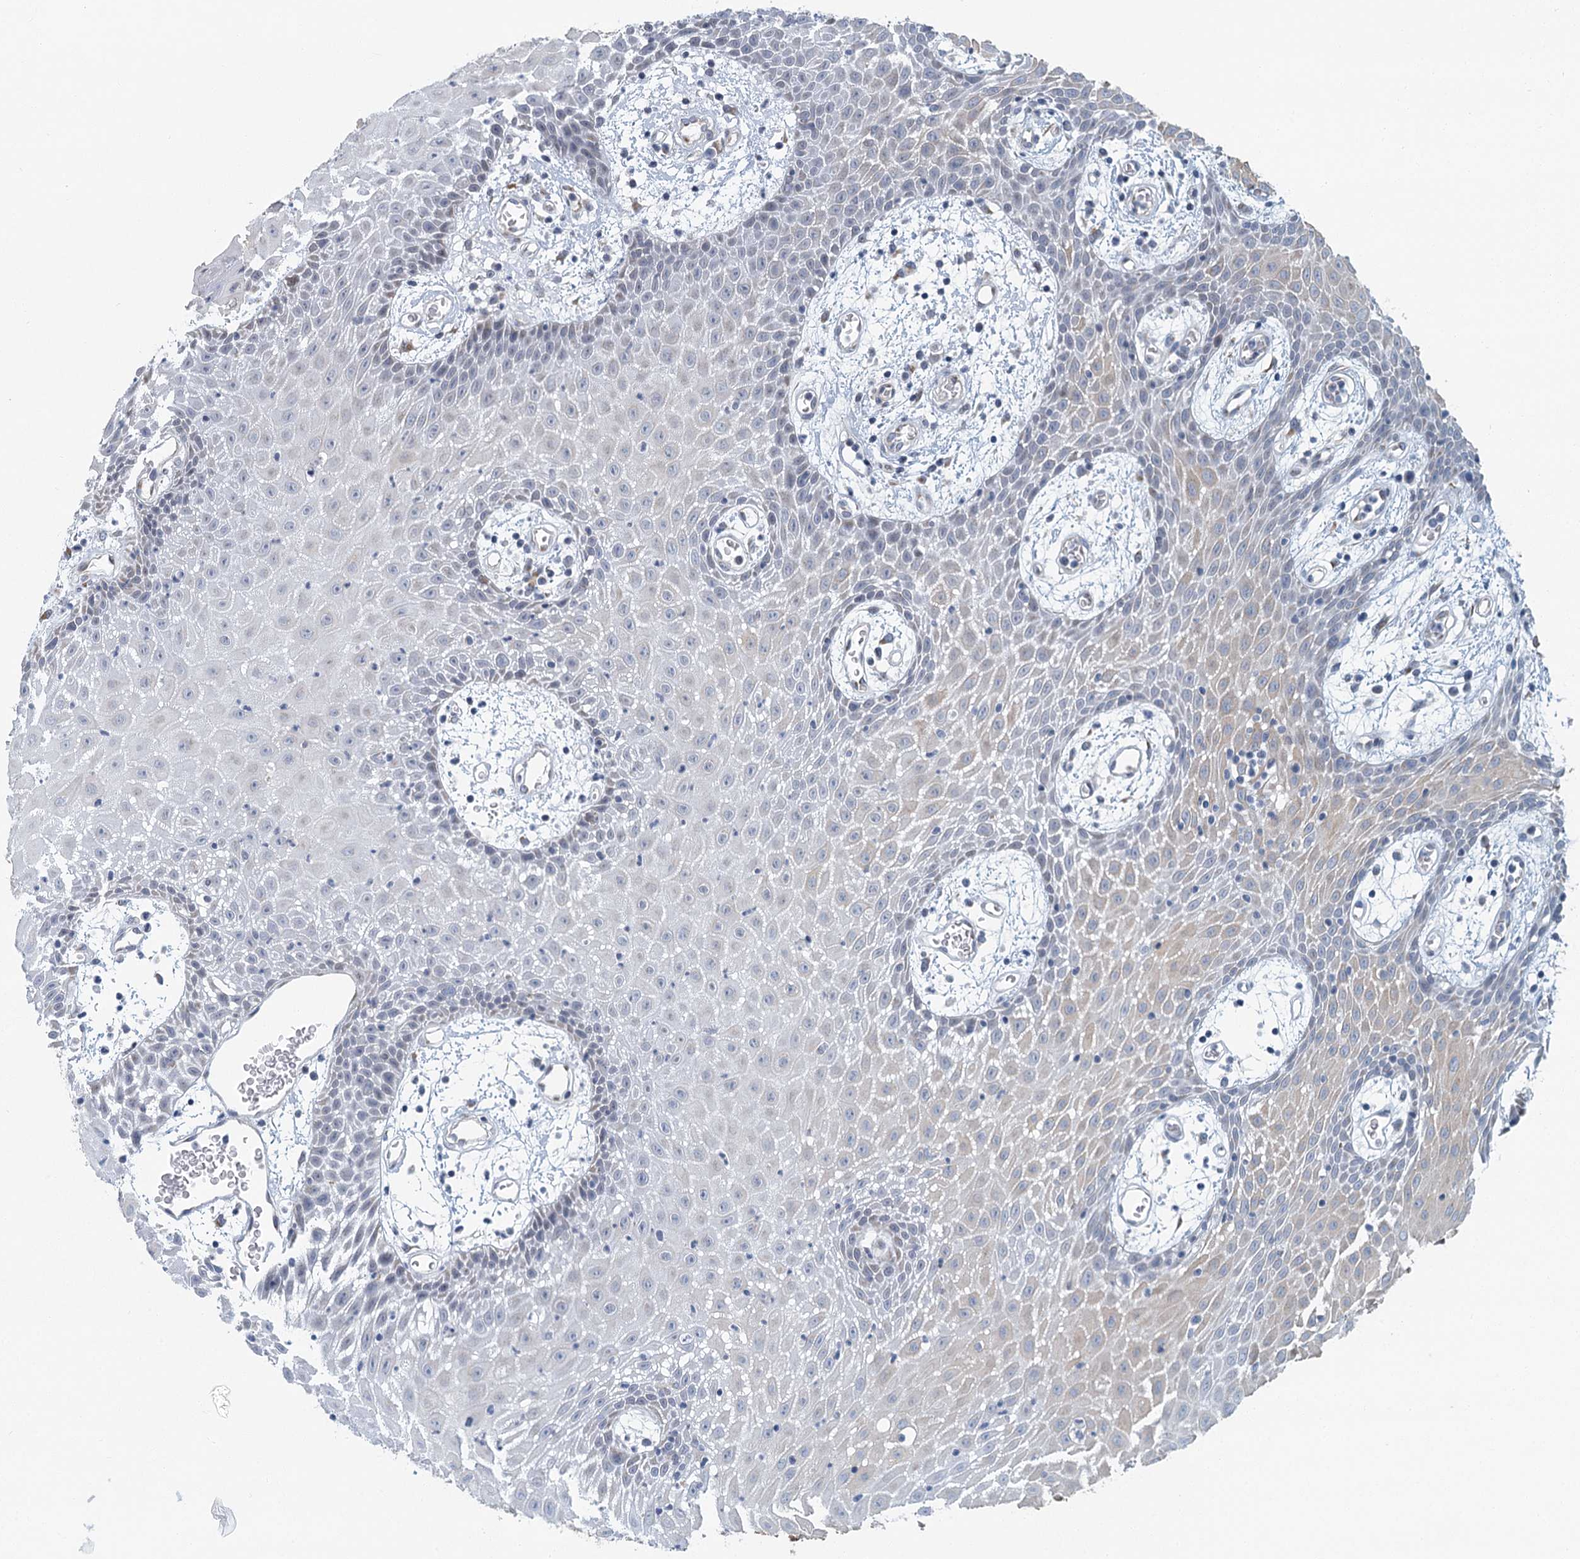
{"staining": {"intensity": "weak", "quantity": "<25%", "location": "cytoplasmic/membranous"}, "tissue": "oral mucosa", "cell_type": "Squamous epithelial cells", "image_type": "normal", "snomed": [{"axis": "morphology", "description": "Normal tissue, NOS"}, {"axis": "topography", "description": "Skeletal muscle"}, {"axis": "topography", "description": "Oral tissue"}, {"axis": "topography", "description": "Salivary gland"}, {"axis": "topography", "description": "Peripheral nerve tissue"}], "caption": "A photomicrograph of oral mucosa stained for a protein shows no brown staining in squamous epithelial cells. Nuclei are stained in blue.", "gene": "ZNF527", "patient": {"sex": "male", "age": 54}}